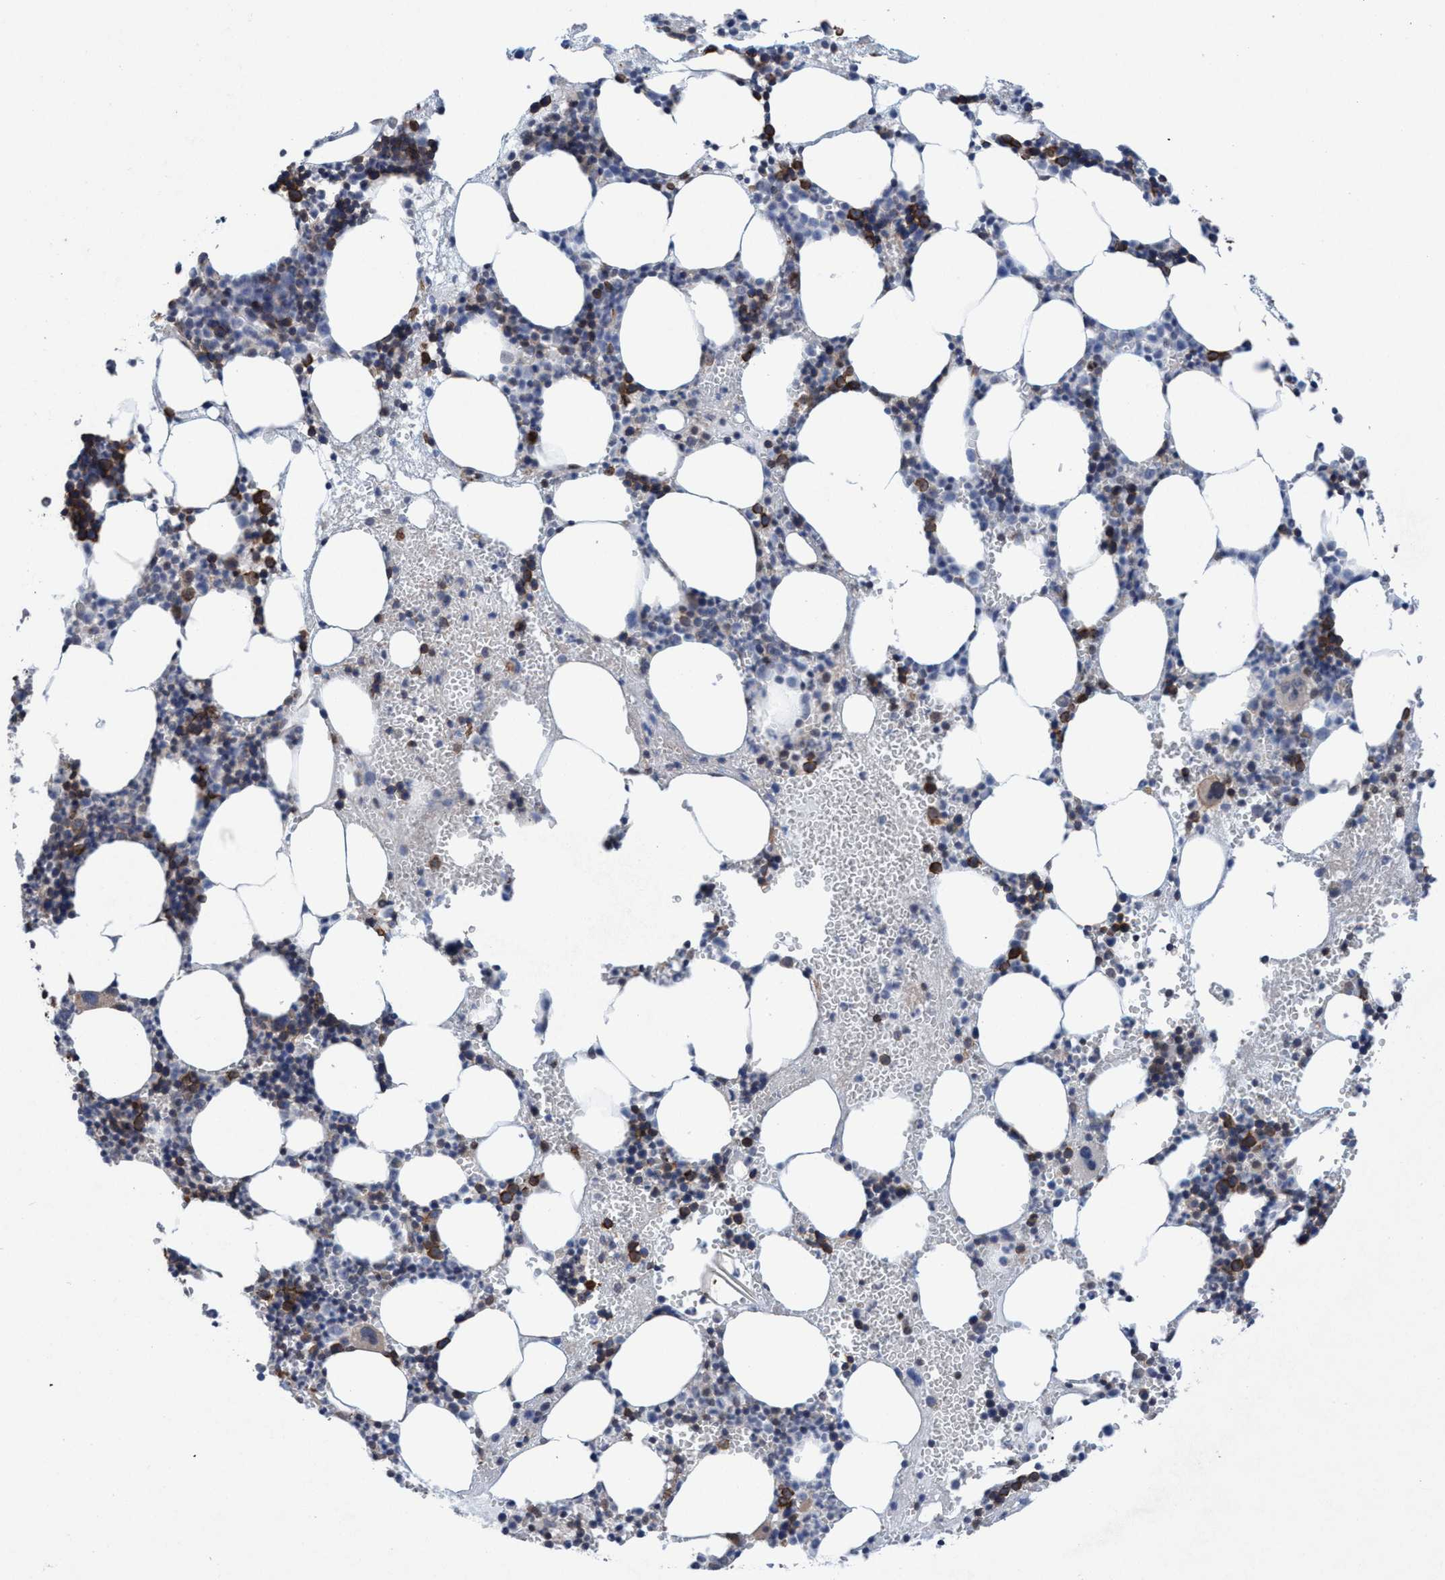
{"staining": {"intensity": "strong", "quantity": "25%-75%", "location": "cytoplasmic/membranous"}, "tissue": "bone marrow", "cell_type": "Hematopoietic cells", "image_type": "normal", "snomed": [{"axis": "morphology", "description": "Normal tissue, NOS"}, {"axis": "morphology", "description": "Inflammation, NOS"}, {"axis": "topography", "description": "Bone marrow"}], "caption": "A high-resolution photomicrograph shows IHC staining of normal bone marrow, which exhibits strong cytoplasmic/membranous staining in about 25%-75% of hematopoietic cells.", "gene": "METAP2", "patient": {"sex": "female", "age": 67}}